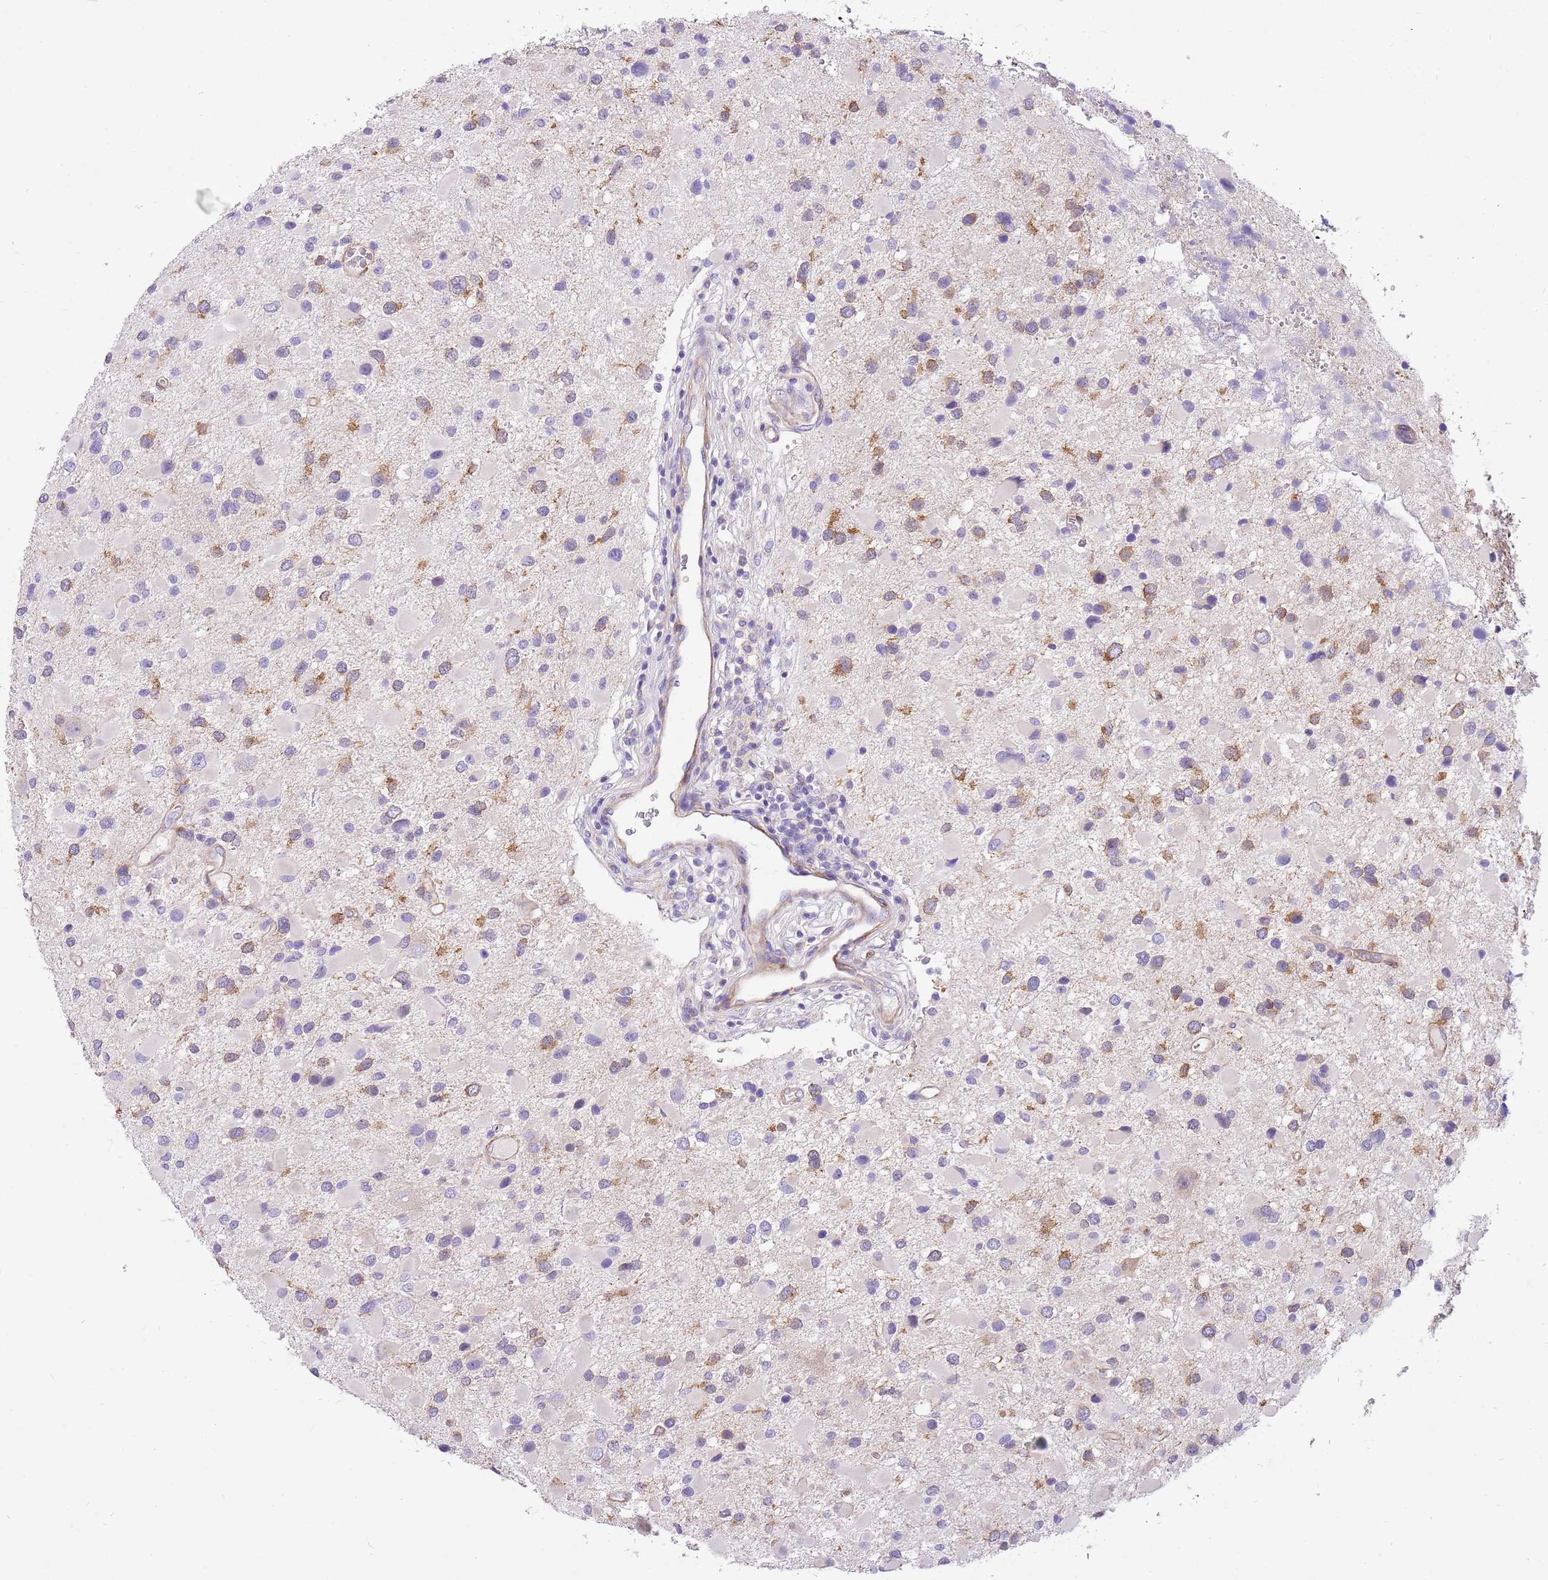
{"staining": {"intensity": "moderate", "quantity": "<25%", "location": "cytoplasmic/membranous"}, "tissue": "glioma", "cell_type": "Tumor cells", "image_type": "cancer", "snomed": [{"axis": "morphology", "description": "Glioma, malignant, Low grade"}, {"axis": "topography", "description": "Brain"}], "caption": "A low amount of moderate cytoplasmic/membranous staining is present in approximately <25% of tumor cells in glioma tissue. (IHC, brightfield microscopy, high magnification).", "gene": "SERINC3", "patient": {"sex": "female", "age": 32}}